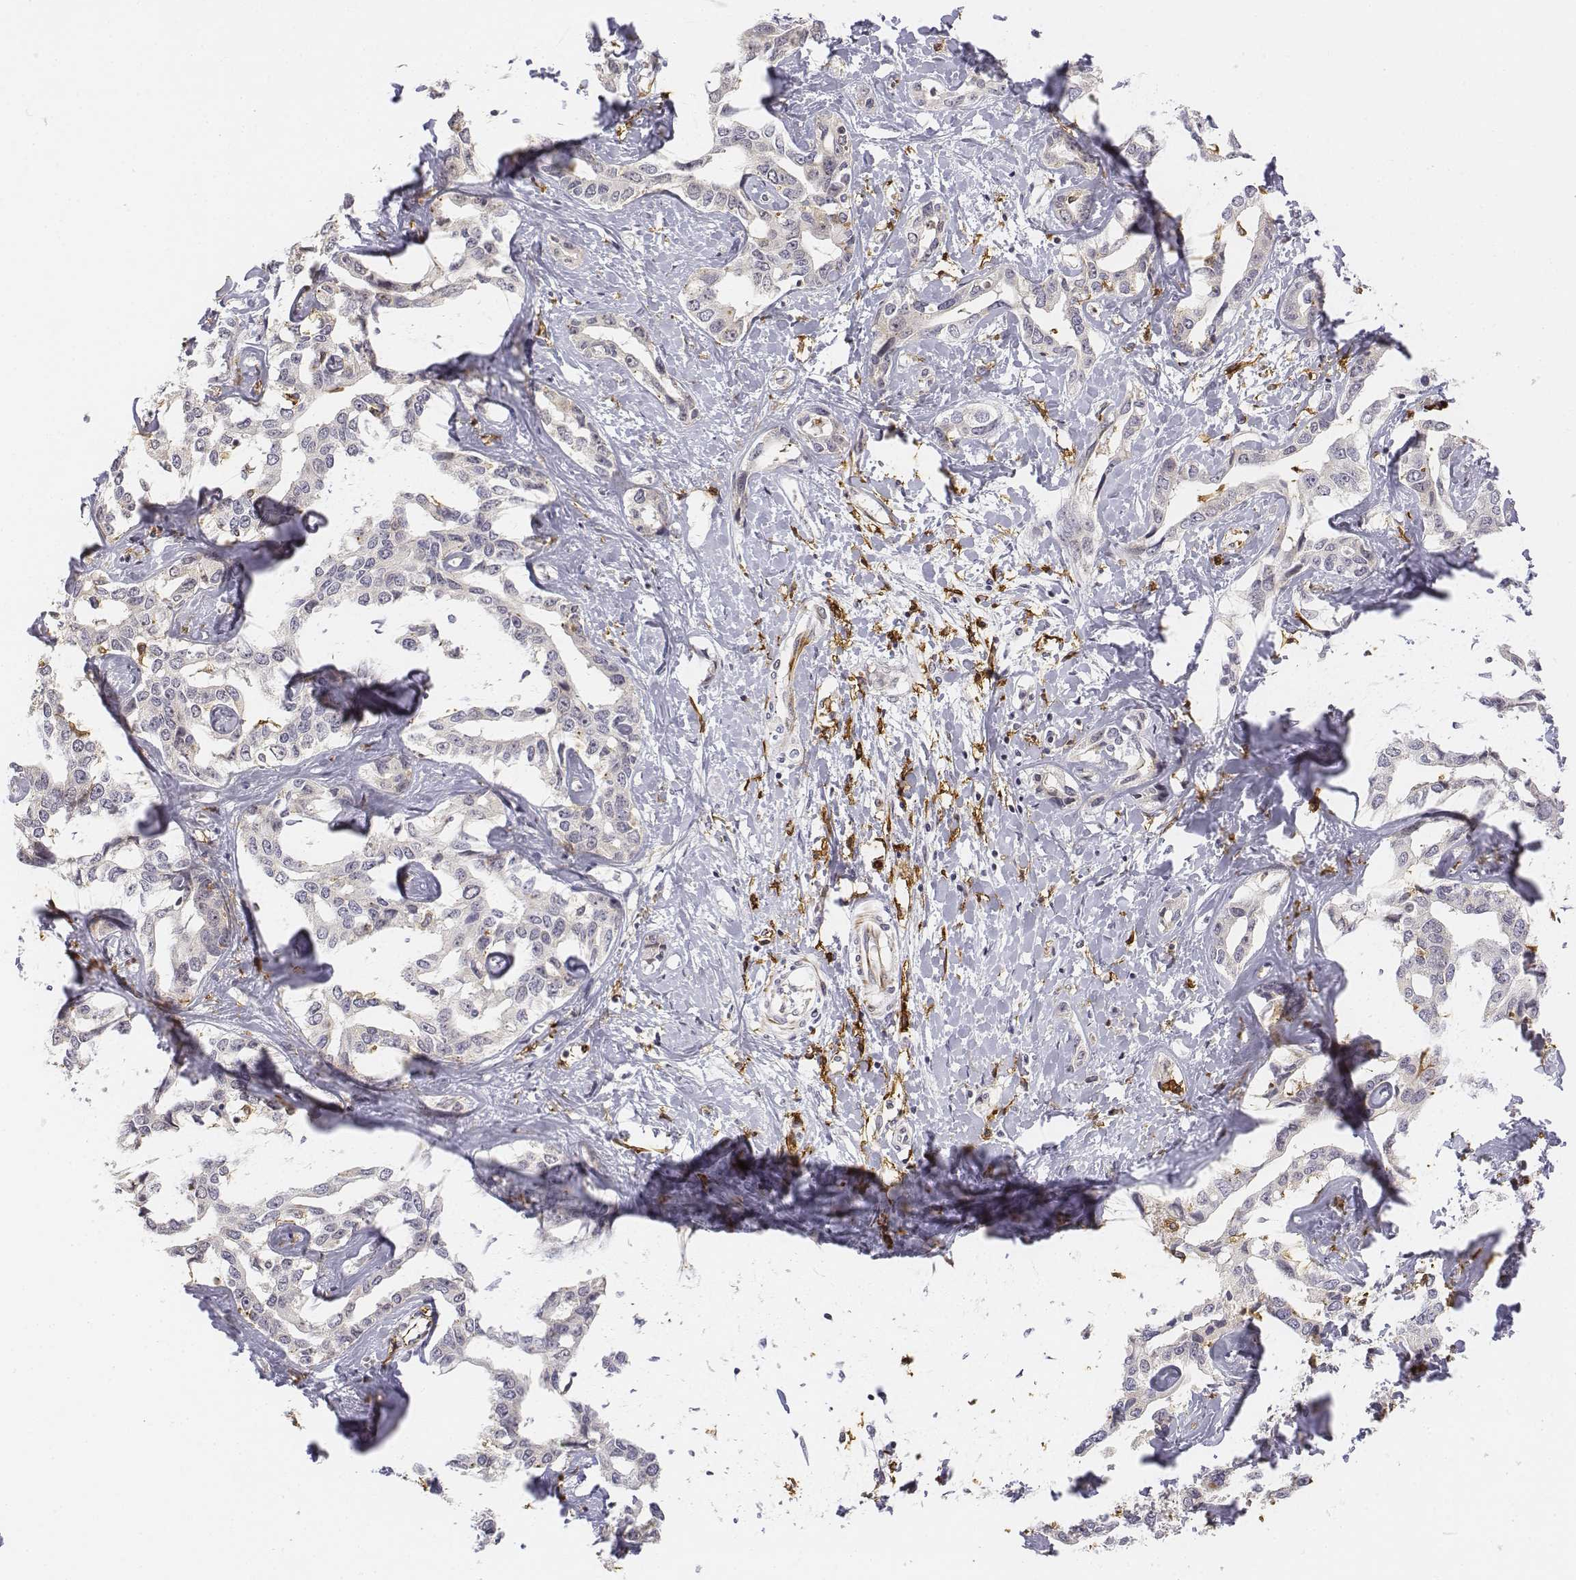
{"staining": {"intensity": "negative", "quantity": "none", "location": "none"}, "tissue": "liver cancer", "cell_type": "Tumor cells", "image_type": "cancer", "snomed": [{"axis": "morphology", "description": "Cholangiocarcinoma"}, {"axis": "topography", "description": "Liver"}], "caption": "Human liver cancer (cholangiocarcinoma) stained for a protein using immunohistochemistry demonstrates no staining in tumor cells.", "gene": "CD14", "patient": {"sex": "male", "age": 59}}